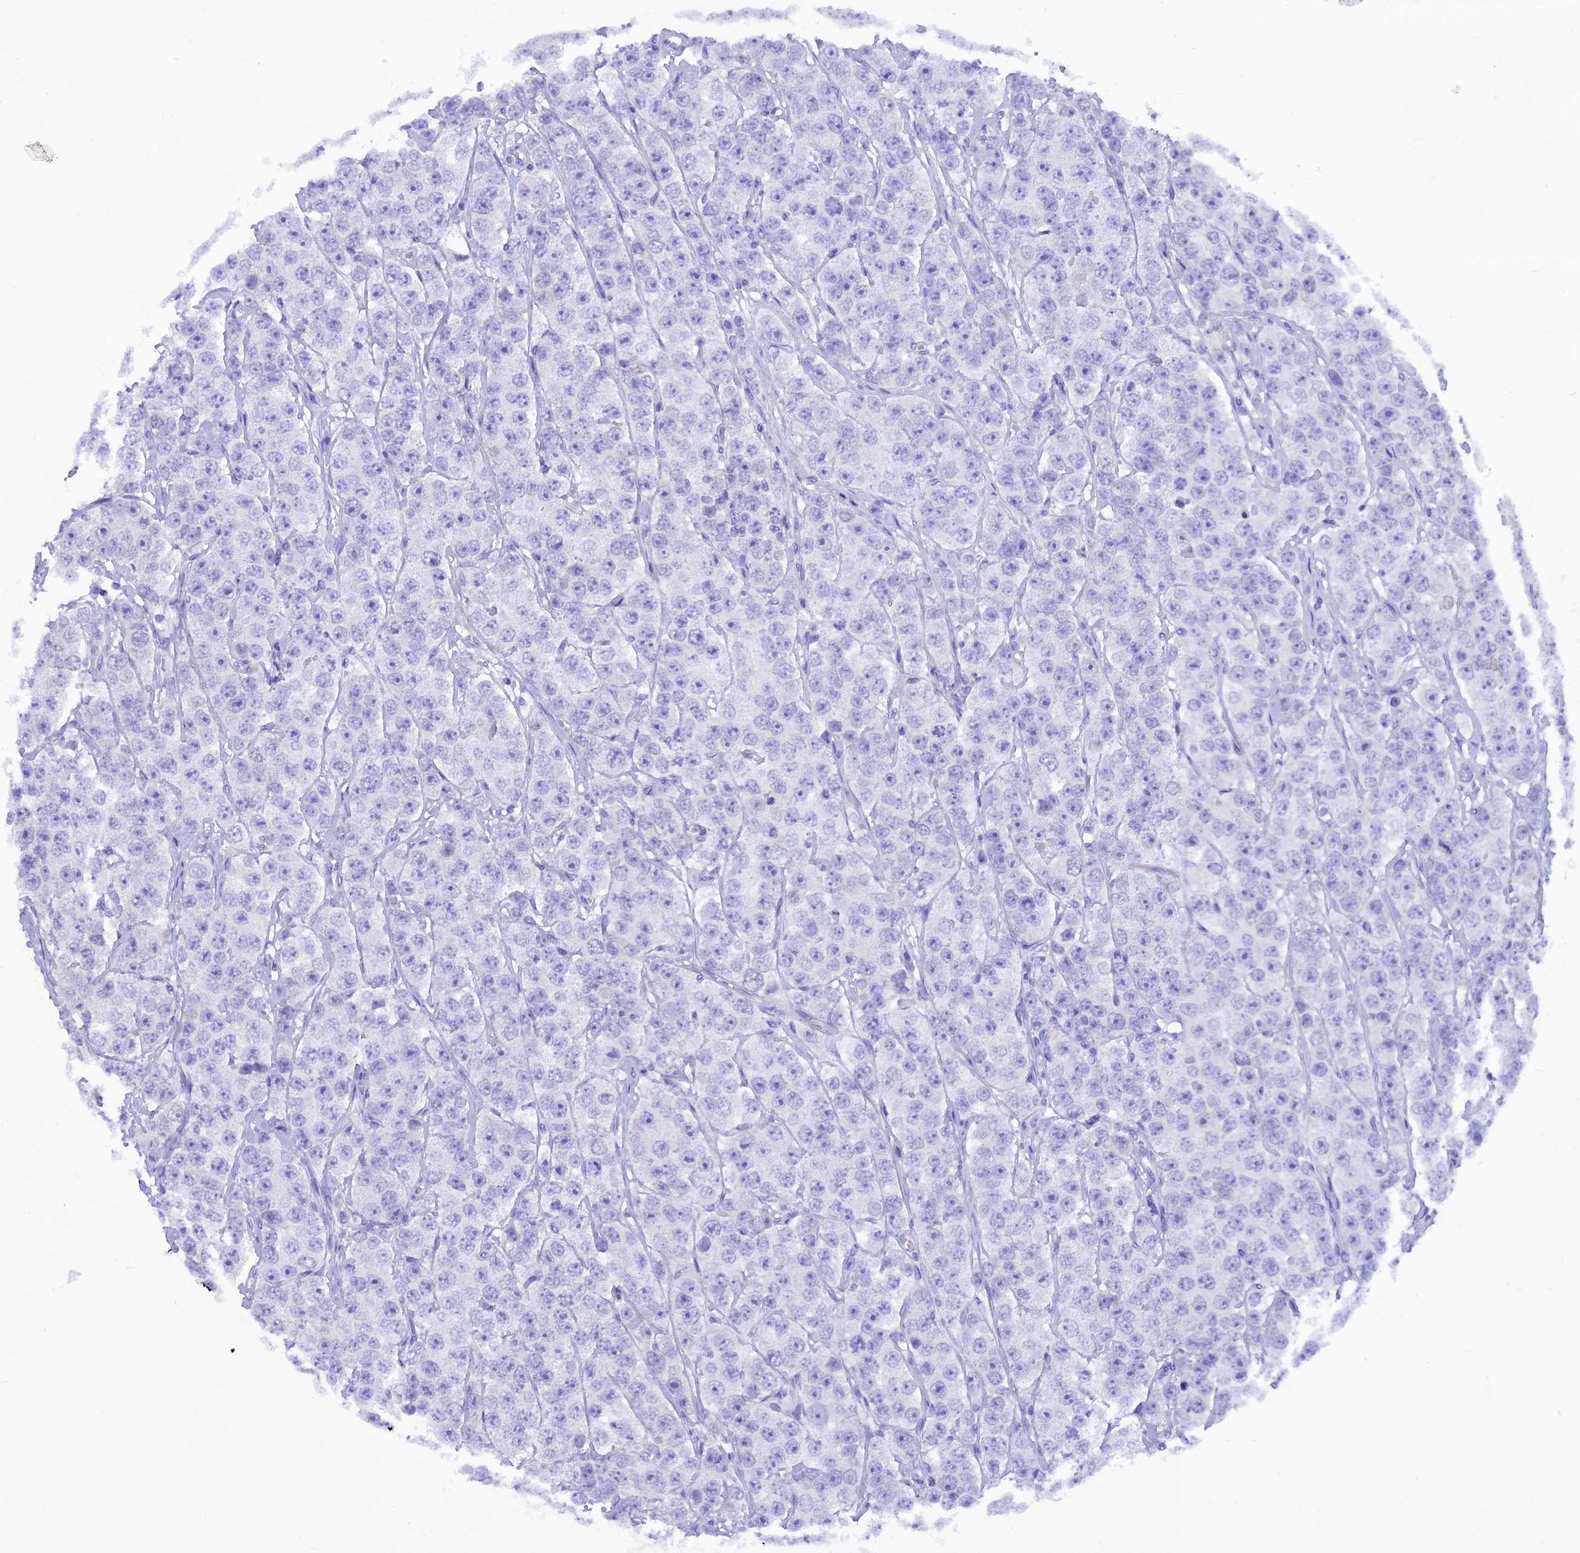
{"staining": {"intensity": "negative", "quantity": "none", "location": "none"}, "tissue": "testis cancer", "cell_type": "Tumor cells", "image_type": "cancer", "snomed": [{"axis": "morphology", "description": "Seminoma, NOS"}, {"axis": "topography", "description": "Testis"}], "caption": "Immunohistochemistry (IHC) histopathology image of human seminoma (testis) stained for a protein (brown), which shows no staining in tumor cells.", "gene": "ANO3", "patient": {"sex": "male", "age": 28}}